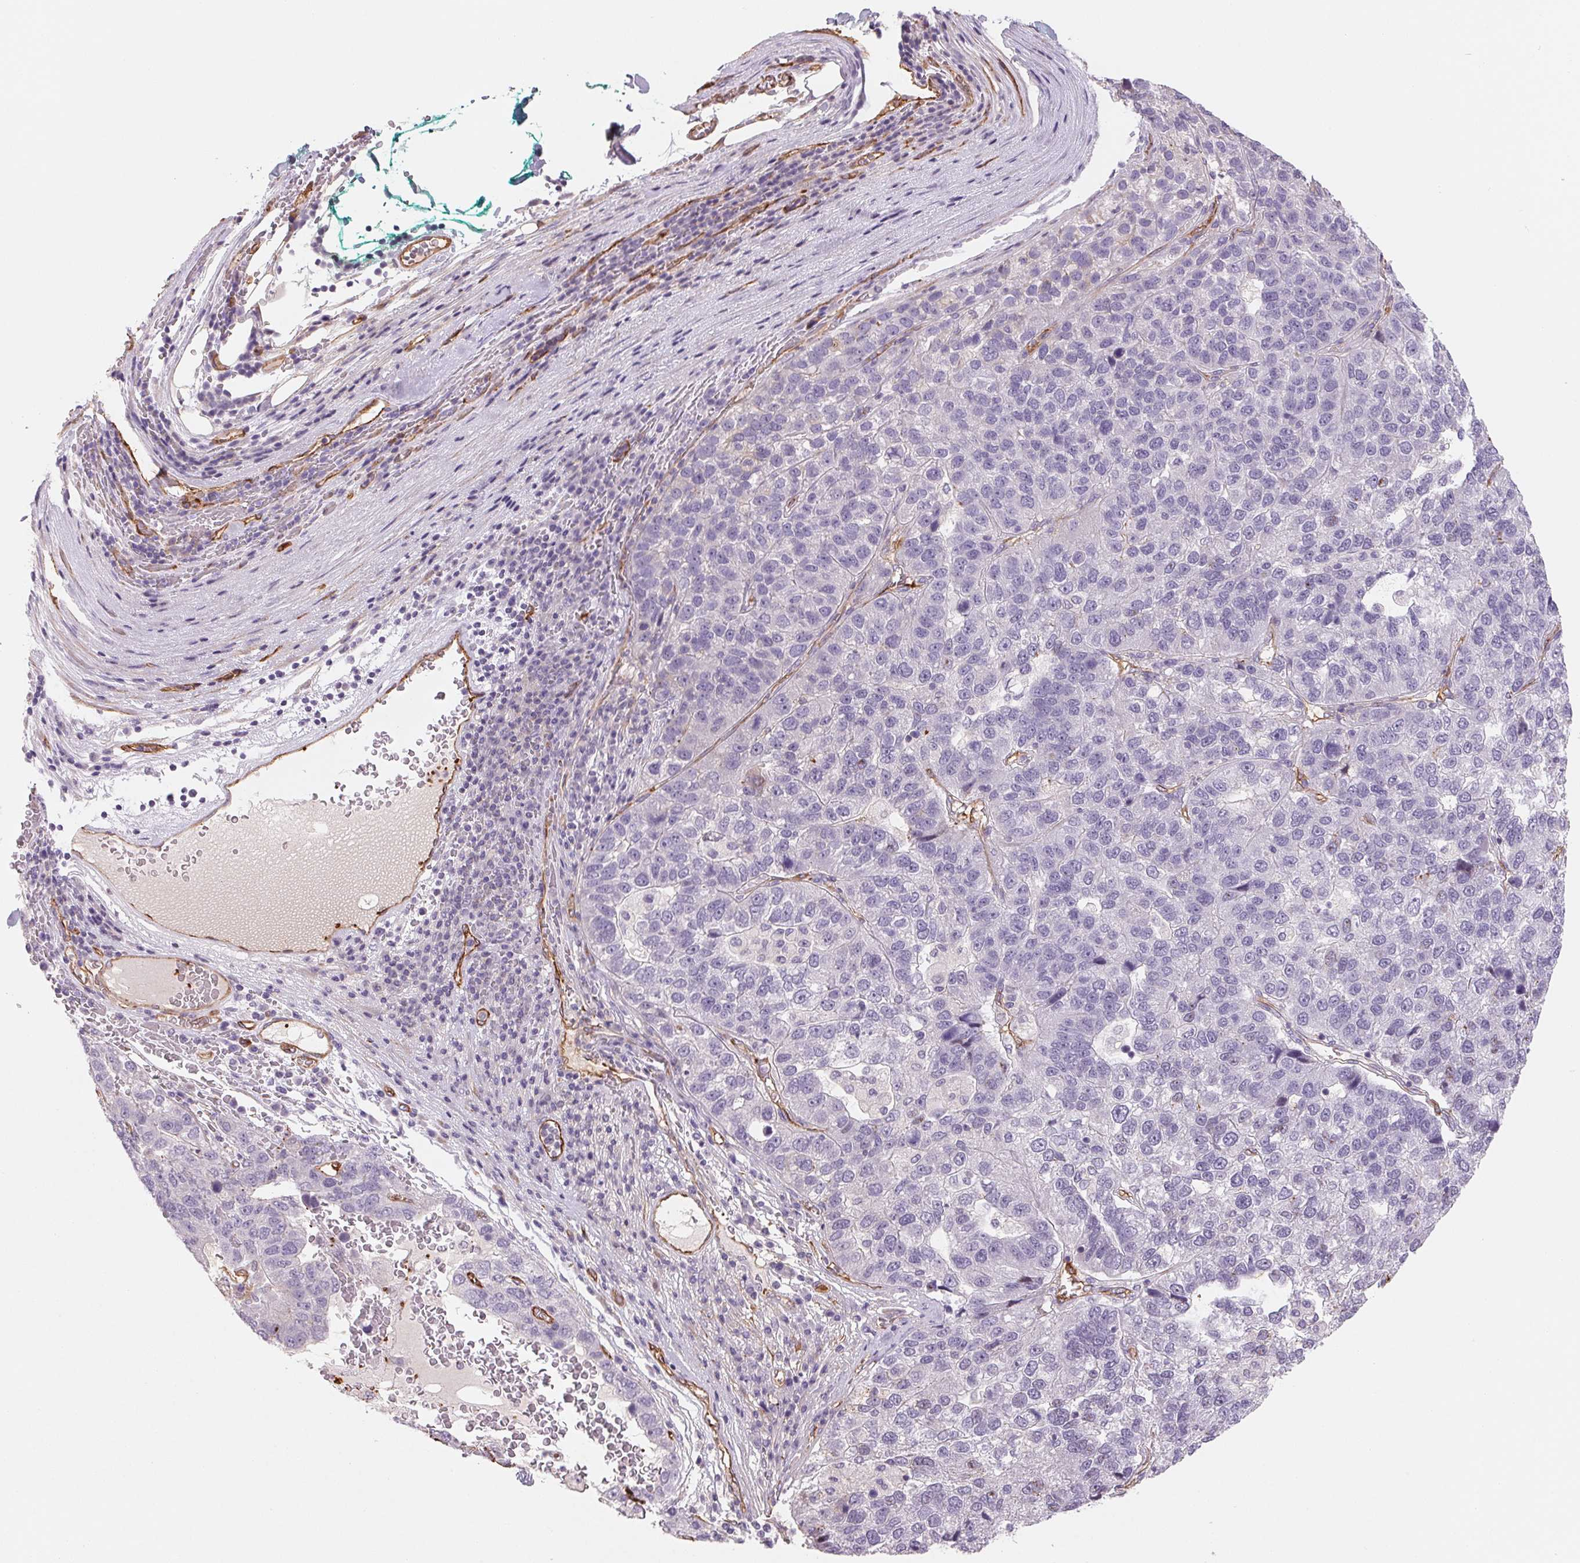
{"staining": {"intensity": "negative", "quantity": "none", "location": "none"}, "tissue": "pancreatic cancer", "cell_type": "Tumor cells", "image_type": "cancer", "snomed": [{"axis": "morphology", "description": "Adenocarcinoma, NOS"}, {"axis": "topography", "description": "Pancreas"}], "caption": "Tumor cells show no significant expression in pancreatic cancer.", "gene": "ANKRD13B", "patient": {"sex": "female", "age": 61}}